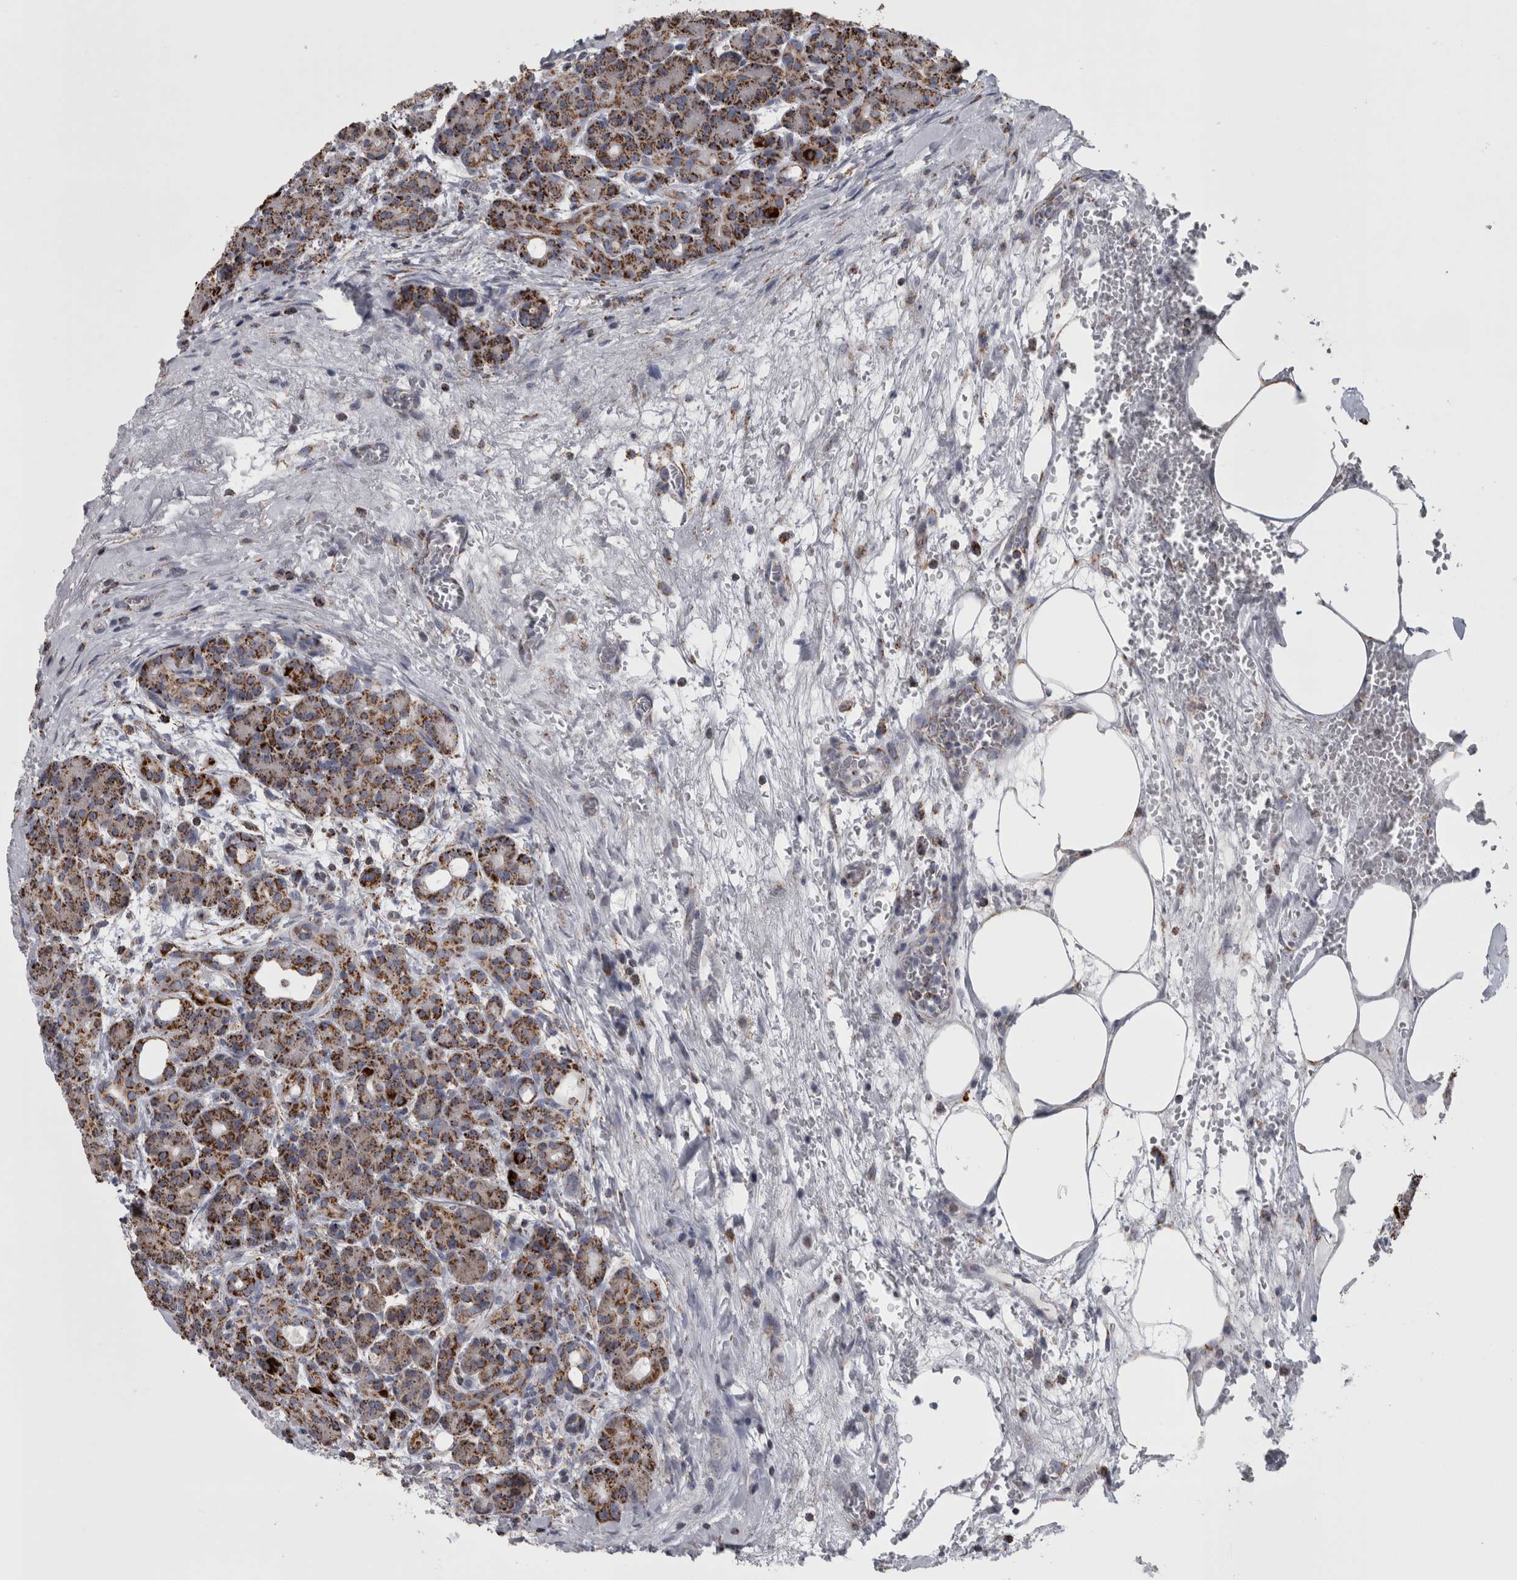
{"staining": {"intensity": "strong", "quantity": ">75%", "location": "cytoplasmic/membranous"}, "tissue": "pancreas", "cell_type": "Exocrine glandular cells", "image_type": "normal", "snomed": [{"axis": "morphology", "description": "Normal tissue, NOS"}, {"axis": "topography", "description": "Pancreas"}], "caption": "Brown immunohistochemical staining in unremarkable human pancreas shows strong cytoplasmic/membranous positivity in about >75% of exocrine glandular cells.", "gene": "MDH2", "patient": {"sex": "male", "age": 63}}